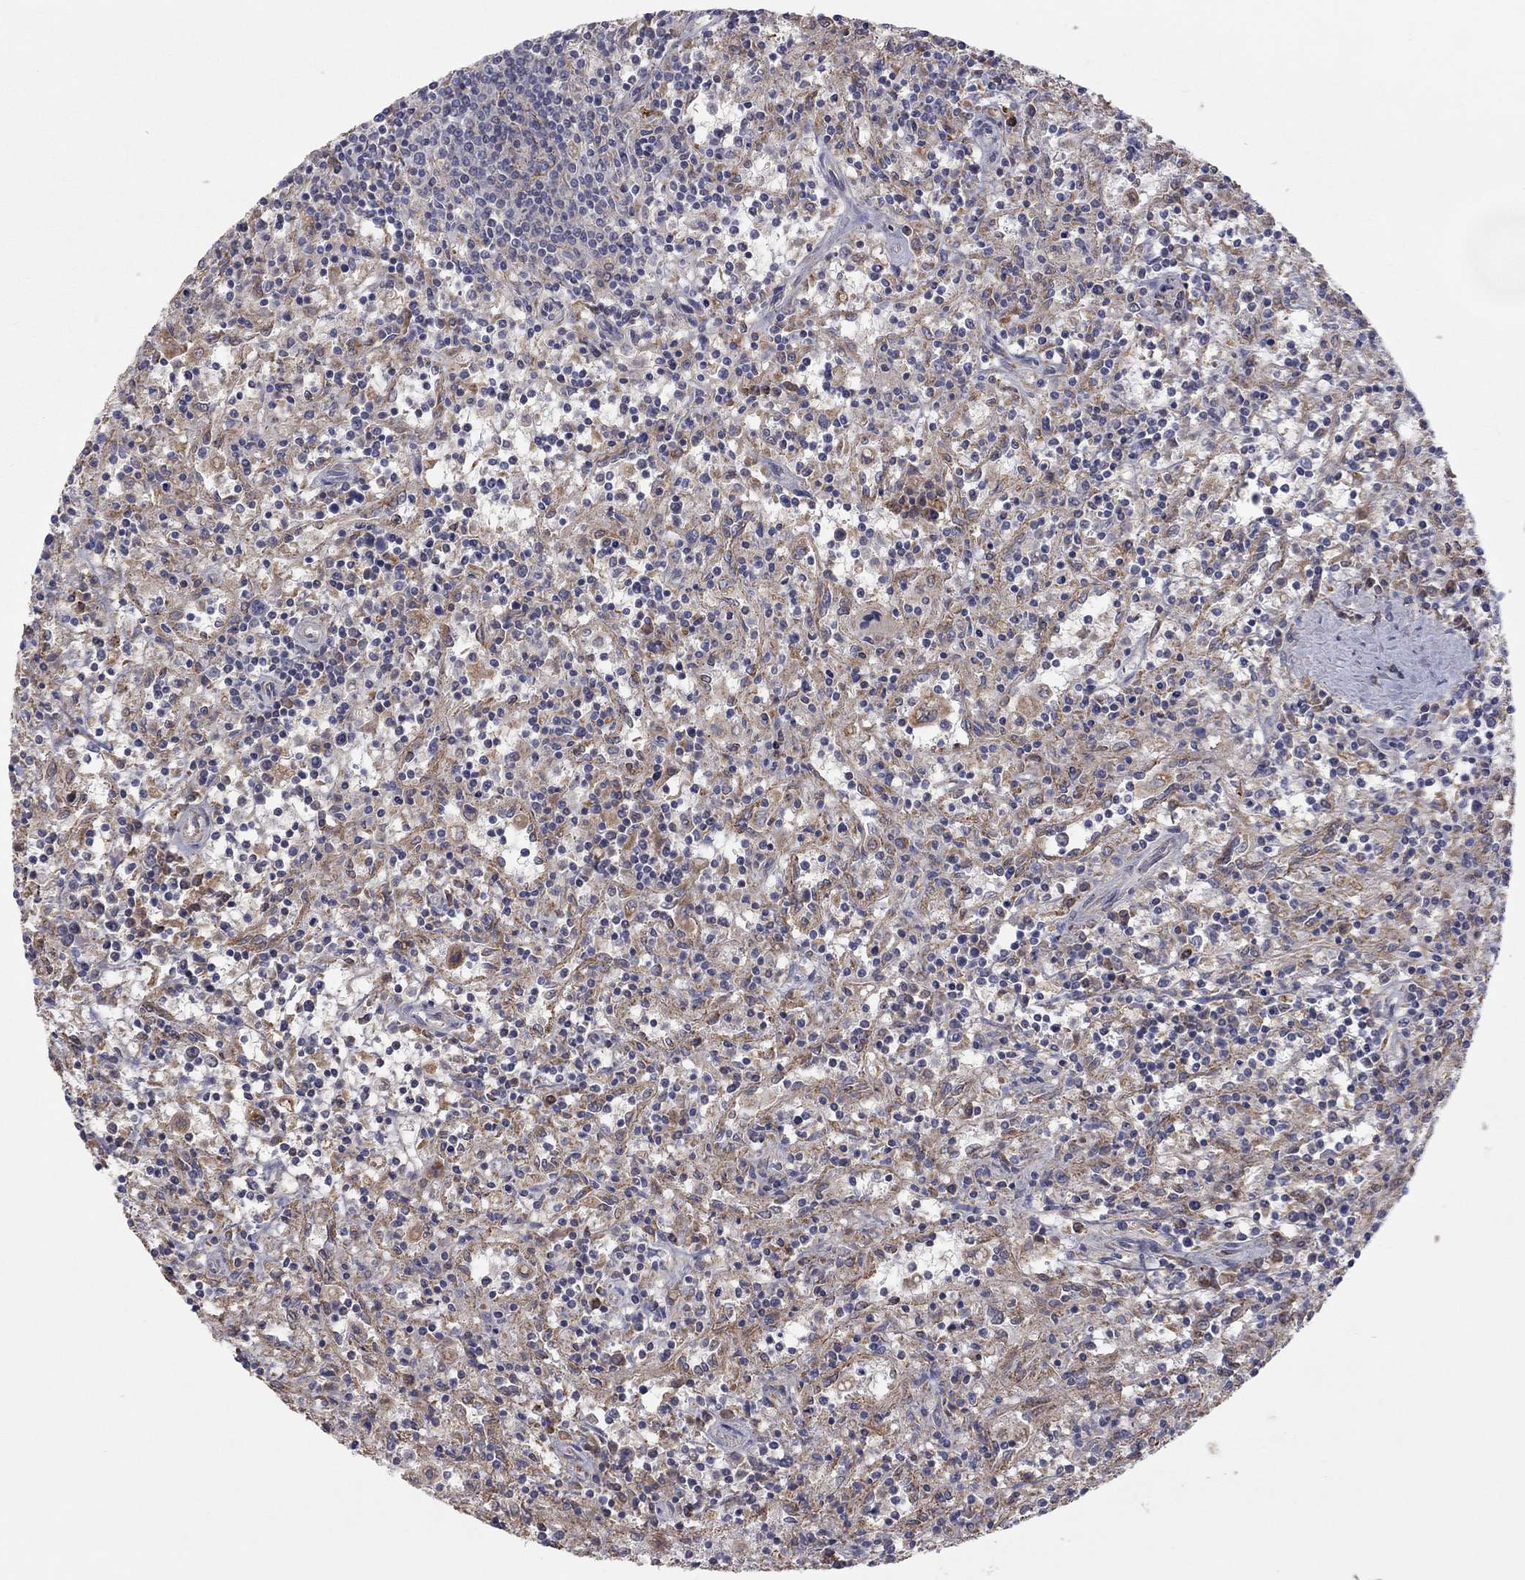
{"staining": {"intensity": "negative", "quantity": "none", "location": "none"}, "tissue": "lymphoma", "cell_type": "Tumor cells", "image_type": "cancer", "snomed": [{"axis": "morphology", "description": "Malignant lymphoma, non-Hodgkin's type, Low grade"}, {"axis": "topography", "description": "Spleen"}], "caption": "IHC of low-grade malignant lymphoma, non-Hodgkin's type demonstrates no positivity in tumor cells.", "gene": "CRACDL", "patient": {"sex": "male", "age": 62}}